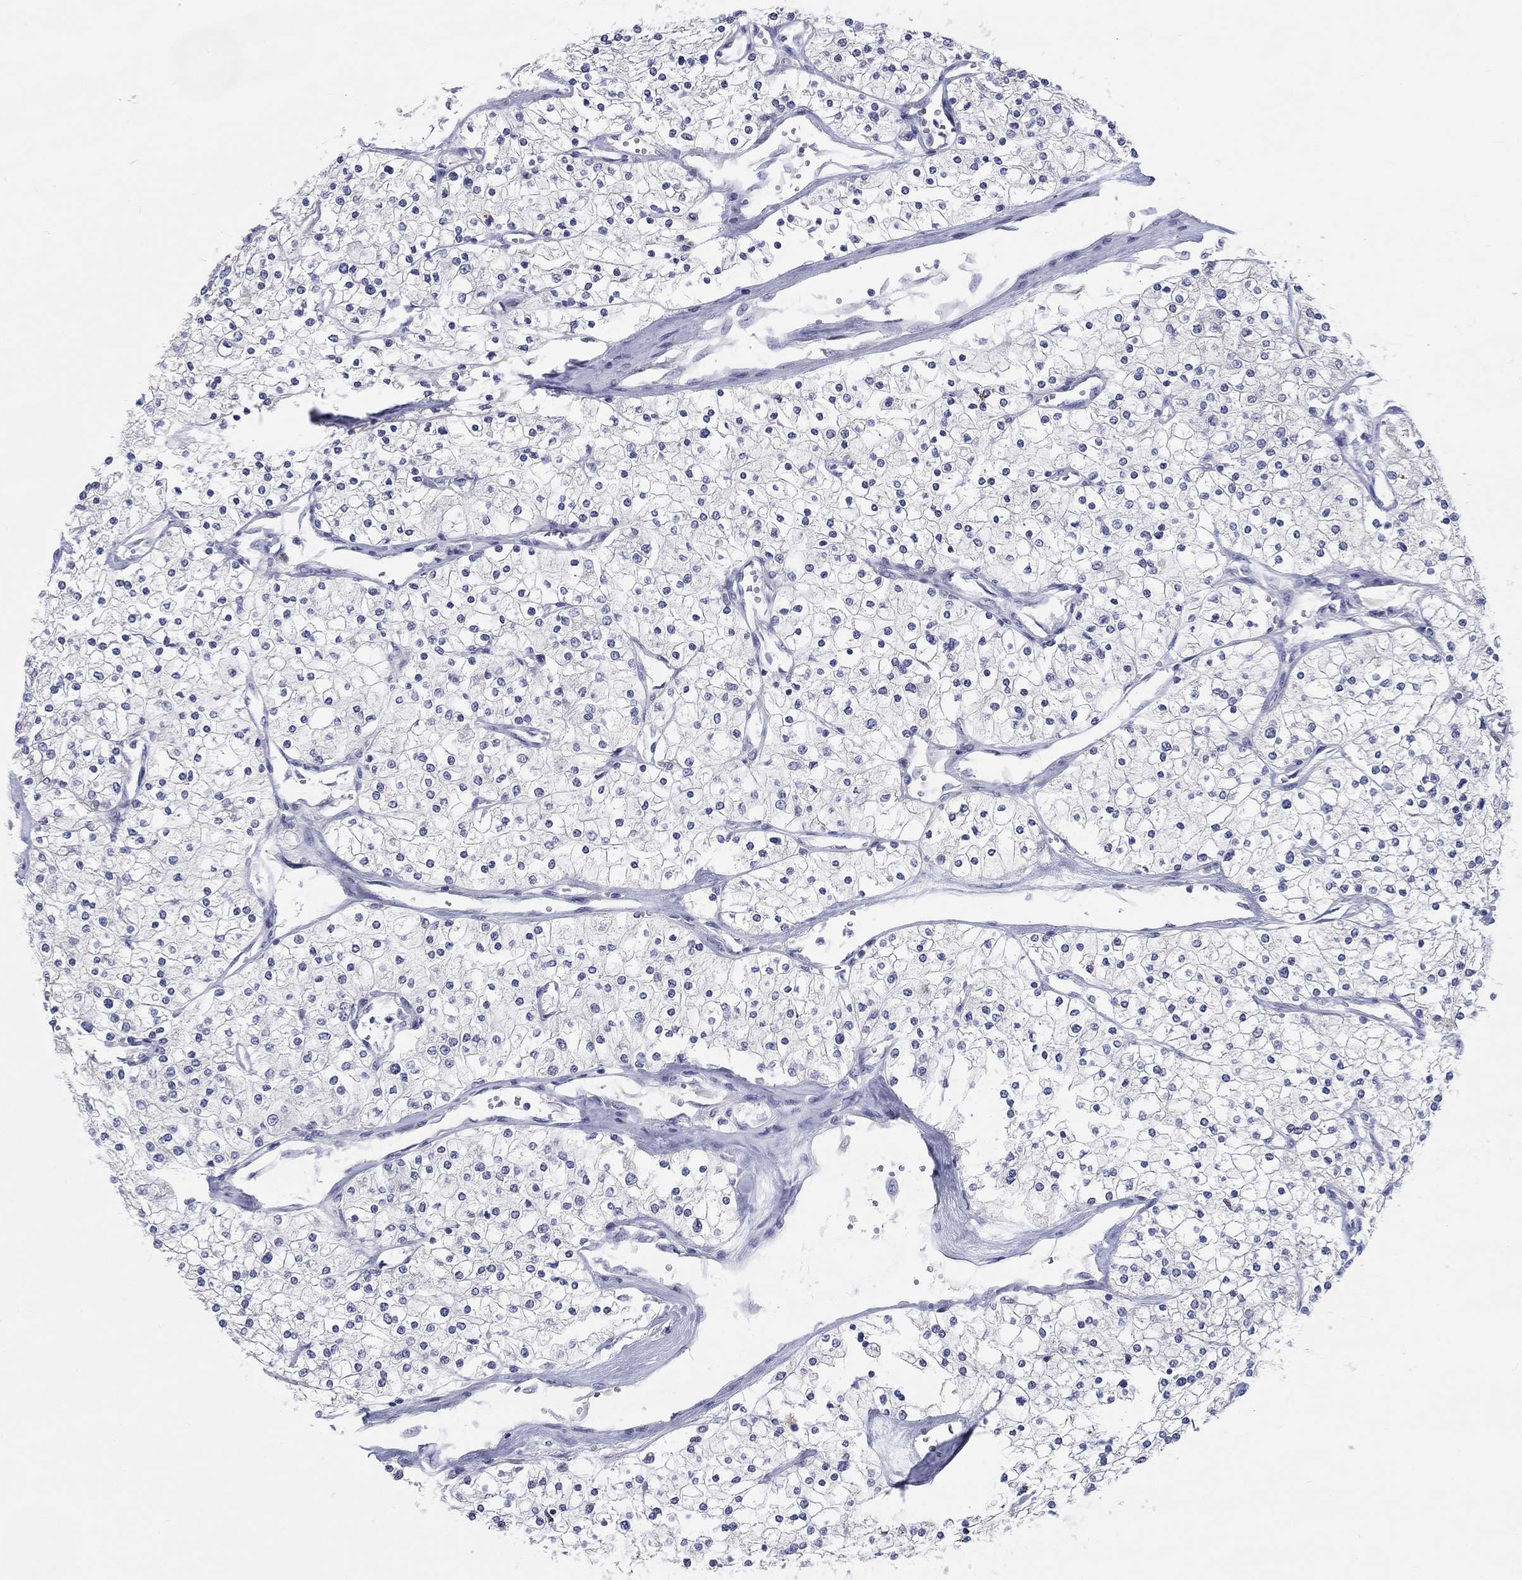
{"staining": {"intensity": "negative", "quantity": "none", "location": "none"}, "tissue": "renal cancer", "cell_type": "Tumor cells", "image_type": "cancer", "snomed": [{"axis": "morphology", "description": "Adenocarcinoma, NOS"}, {"axis": "topography", "description": "Kidney"}], "caption": "Renal cancer (adenocarcinoma) stained for a protein using IHC shows no expression tumor cells.", "gene": "LRRC4C", "patient": {"sex": "male", "age": 80}}